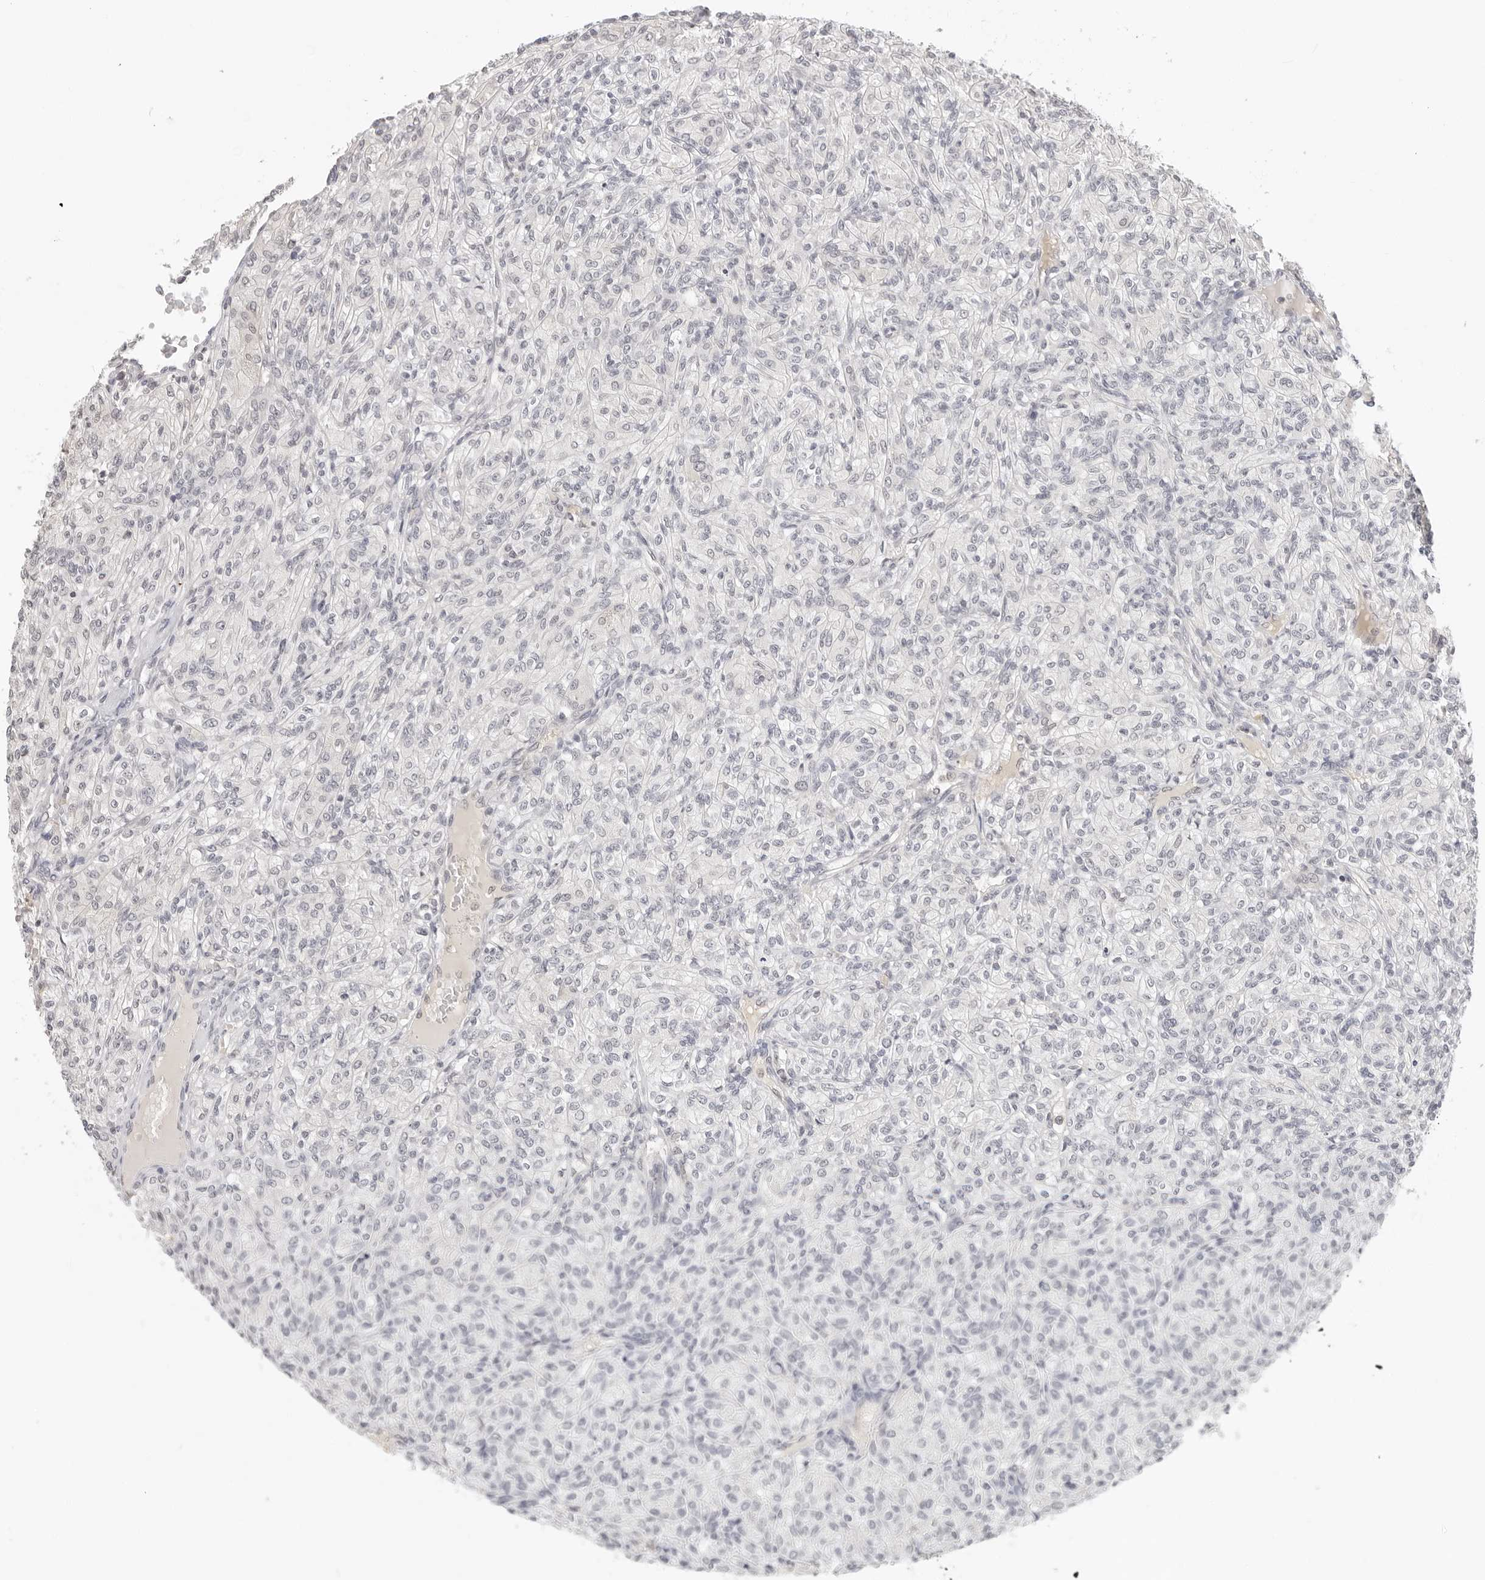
{"staining": {"intensity": "negative", "quantity": "none", "location": "none"}, "tissue": "renal cancer", "cell_type": "Tumor cells", "image_type": "cancer", "snomed": [{"axis": "morphology", "description": "Adenocarcinoma, NOS"}, {"axis": "topography", "description": "Kidney"}], "caption": "The micrograph shows no staining of tumor cells in renal cancer (adenocarcinoma). The staining is performed using DAB brown chromogen with nuclei counter-stained in using hematoxylin.", "gene": "MSH6", "patient": {"sex": "male", "age": 77}}